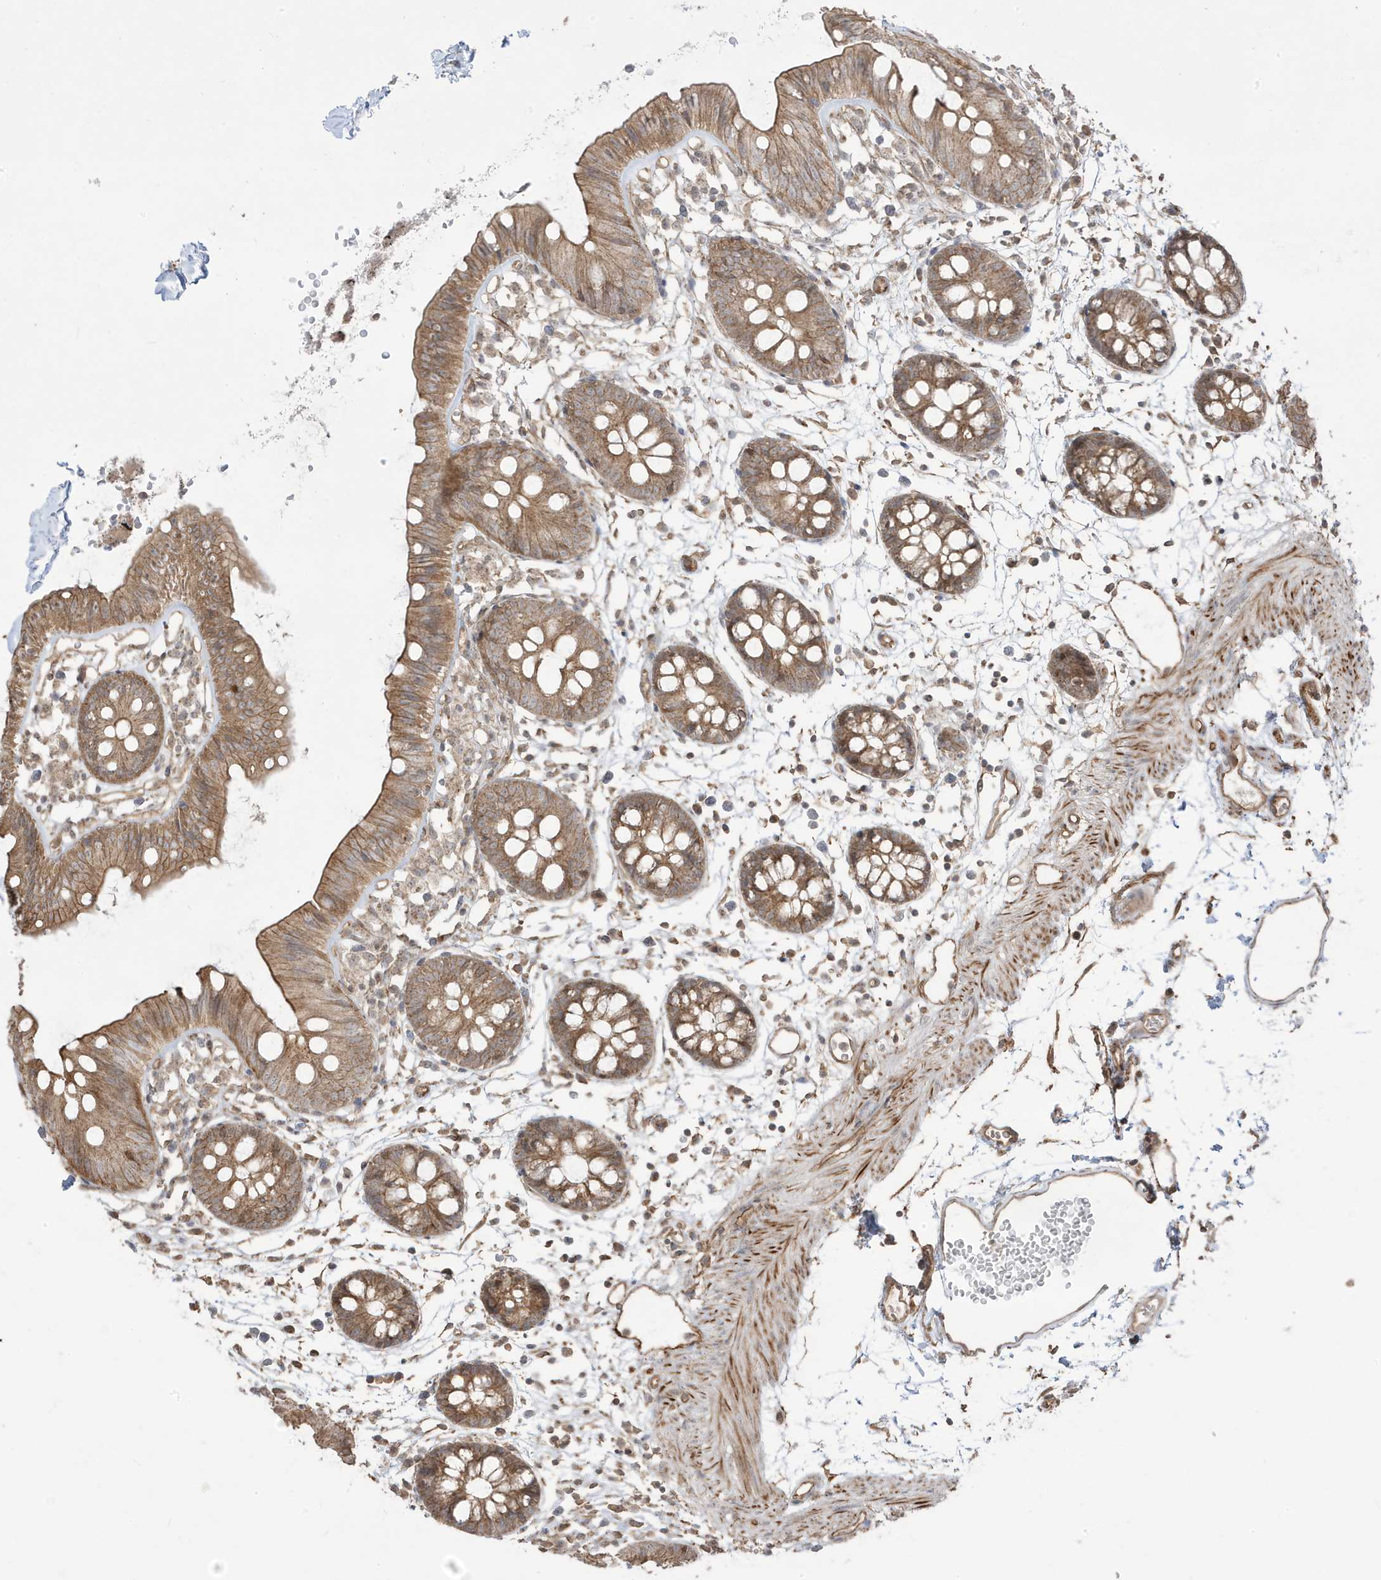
{"staining": {"intensity": "weak", "quantity": ">75%", "location": "cytoplasmic/membranous"}, "tissue": "colon", "cell_type": "Endothelial cells", "image_type": "normal", "snomed": [{"axis": "morphology", "description": "Normal tissue, NOS"}, {"axis": "topography", "description": "Colon"}], "caption": "Brown immunohistochemical staining in normal human colon shows weak cytoplasmic/membranous staining in approximately >75% of endothelial cells.", "gene": "DNAJC12", "patient": {"sex": "male", "age": 56}}